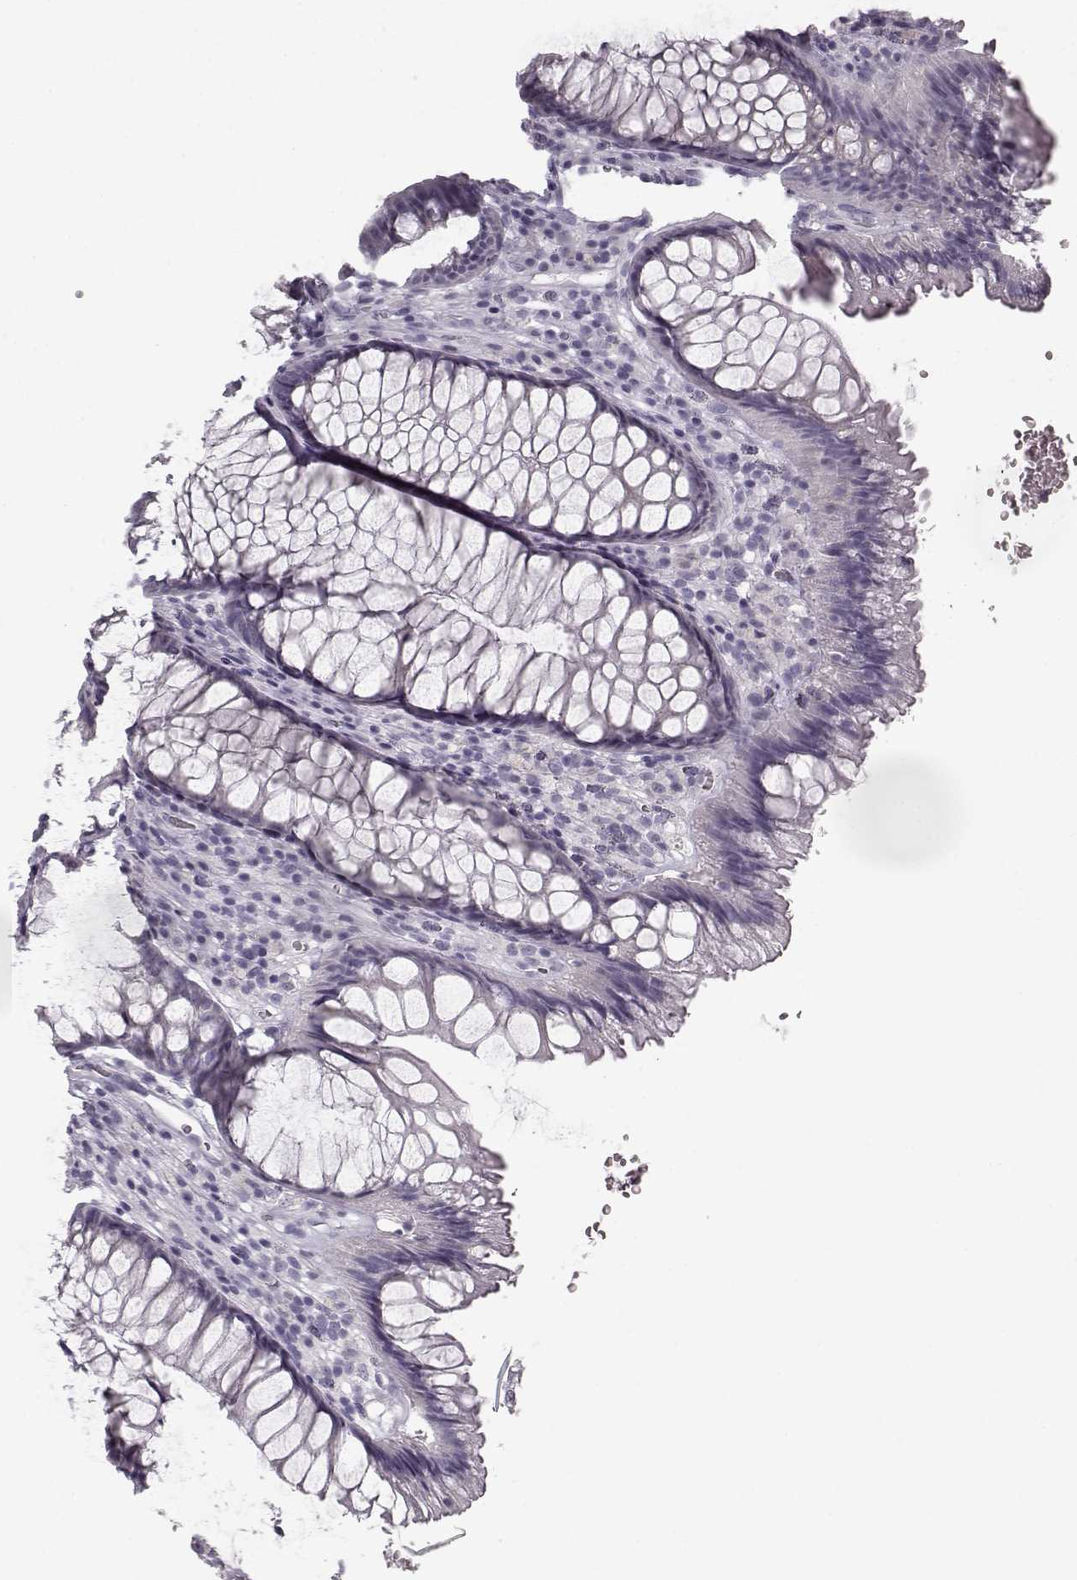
{"staining": {"intensity": "negative", "quantity": "none", "location": "none"}, "tissue": "rectum", "cell_type": "Glandular cells", "image_type": "normal", "snomed": [{"axis": "morphology", "description": "Normal tissue, NOS"}, {"axis": "topography", "description": "Smooth muscle"}, {"axis": "topography", "description": "Rectum"}], "caption": "Photomicrograph shows no significant protein positivity in glandular cells of benign rectum. The staining was performed using DAB (3,3'-diaminobenzidine) to visualize the protein expression in brown, while the nuclei were stained in blue with hematoxylin (Magnification: 20x).", "gene": "SEMG2", "patient": {"sex": "male", "age": 53}}